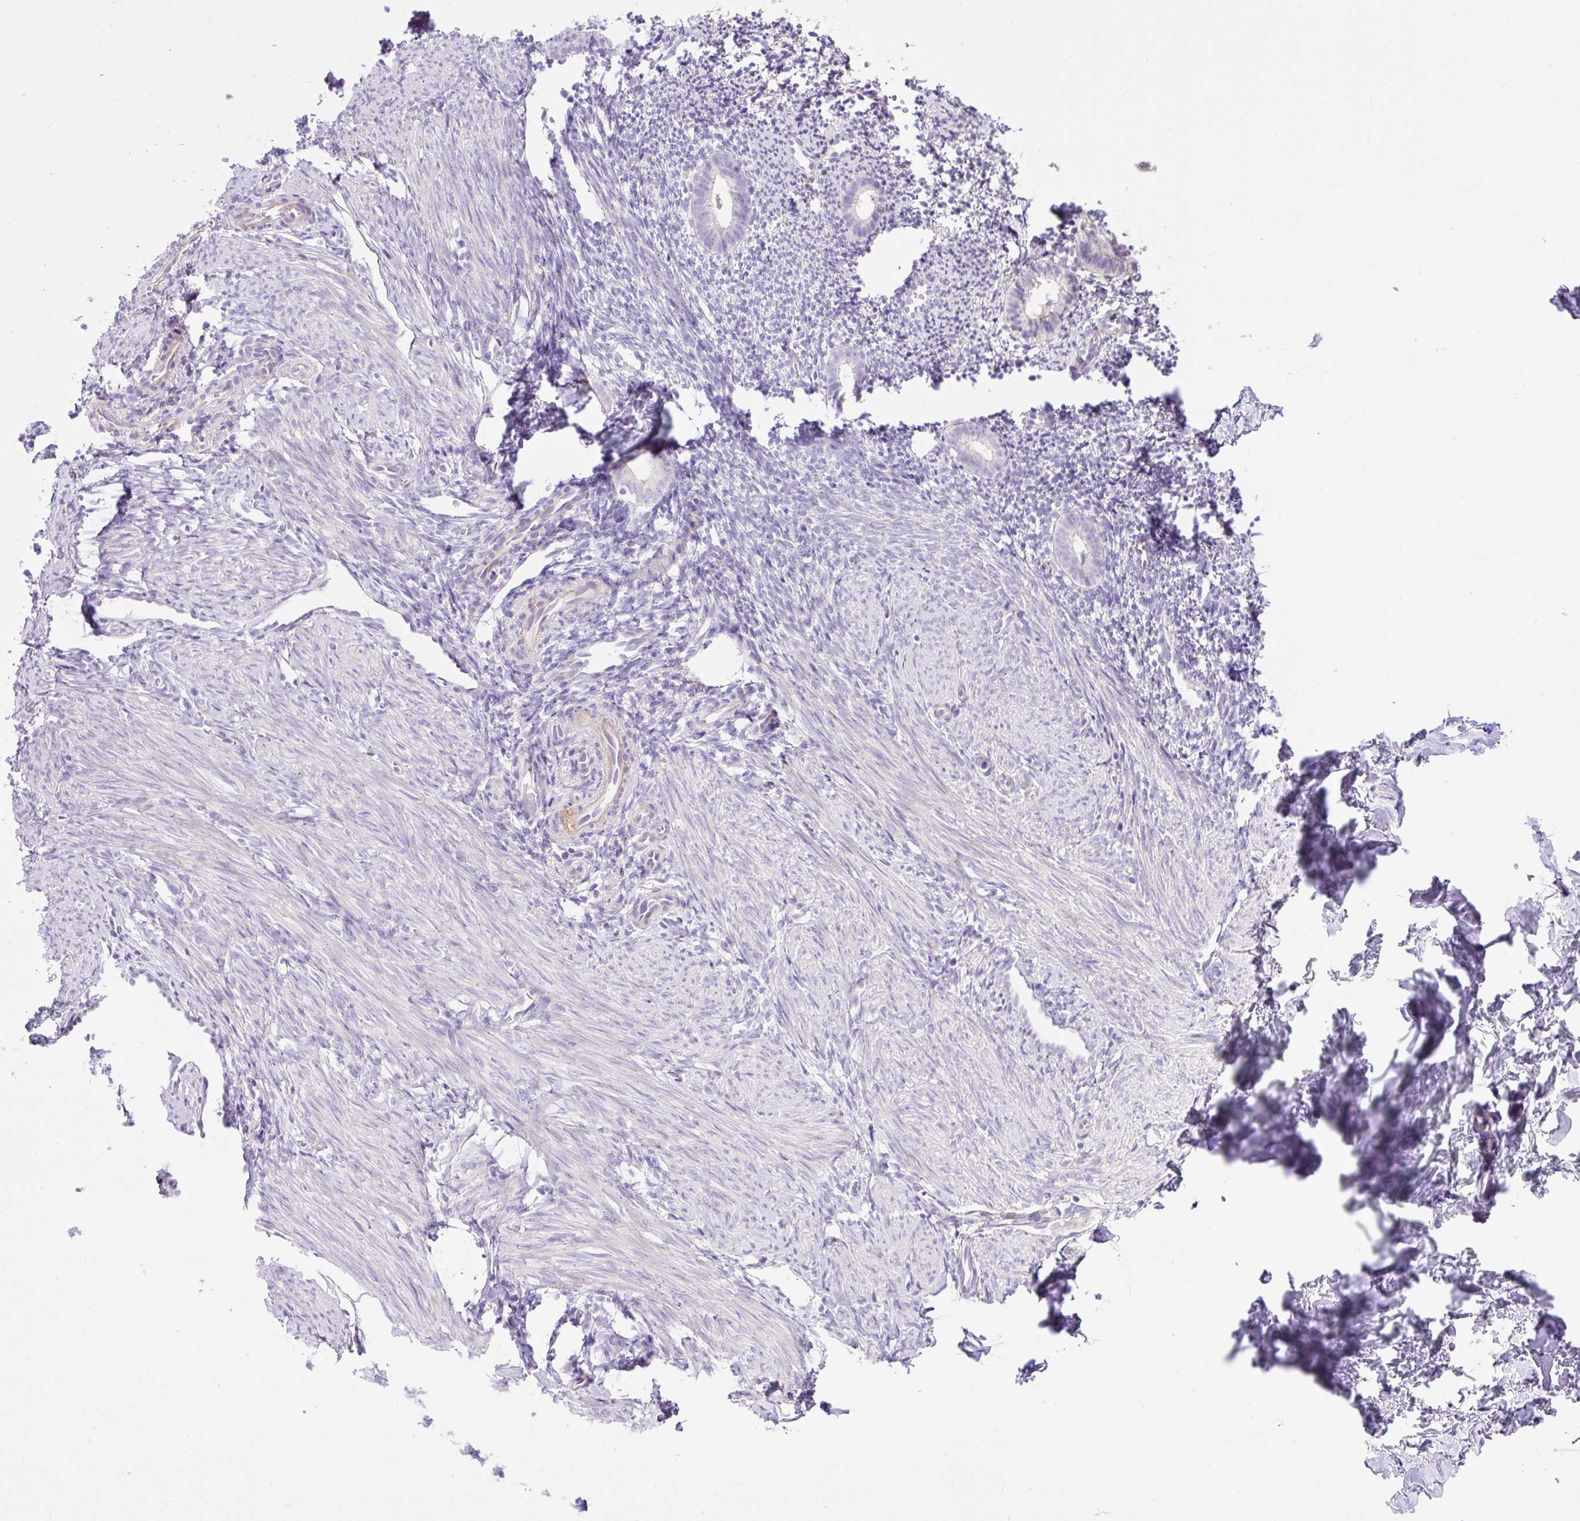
{"staining": {"intensity": "negative", "quantity": "none", "location": "none"}, "tissue": "endometrium", "cell_type": "Cells in endometrial stroma", "image_type": "normal", "snomed": [{"axis": "morphology", "description": "Normal tissue, NOS"}, {"axis": "topography", "description": "Endometrium"}], "caption": "IHC of normal human endometrium exhibits no positivity in cells in endometrial stroma. (DAB (3,3'-diaminobenzidine) immunohistochemistry visualized using brightfield microscopy, high magnification).", "gene": "CFAP47", "patient": {"sex": "female", "age": 39}}